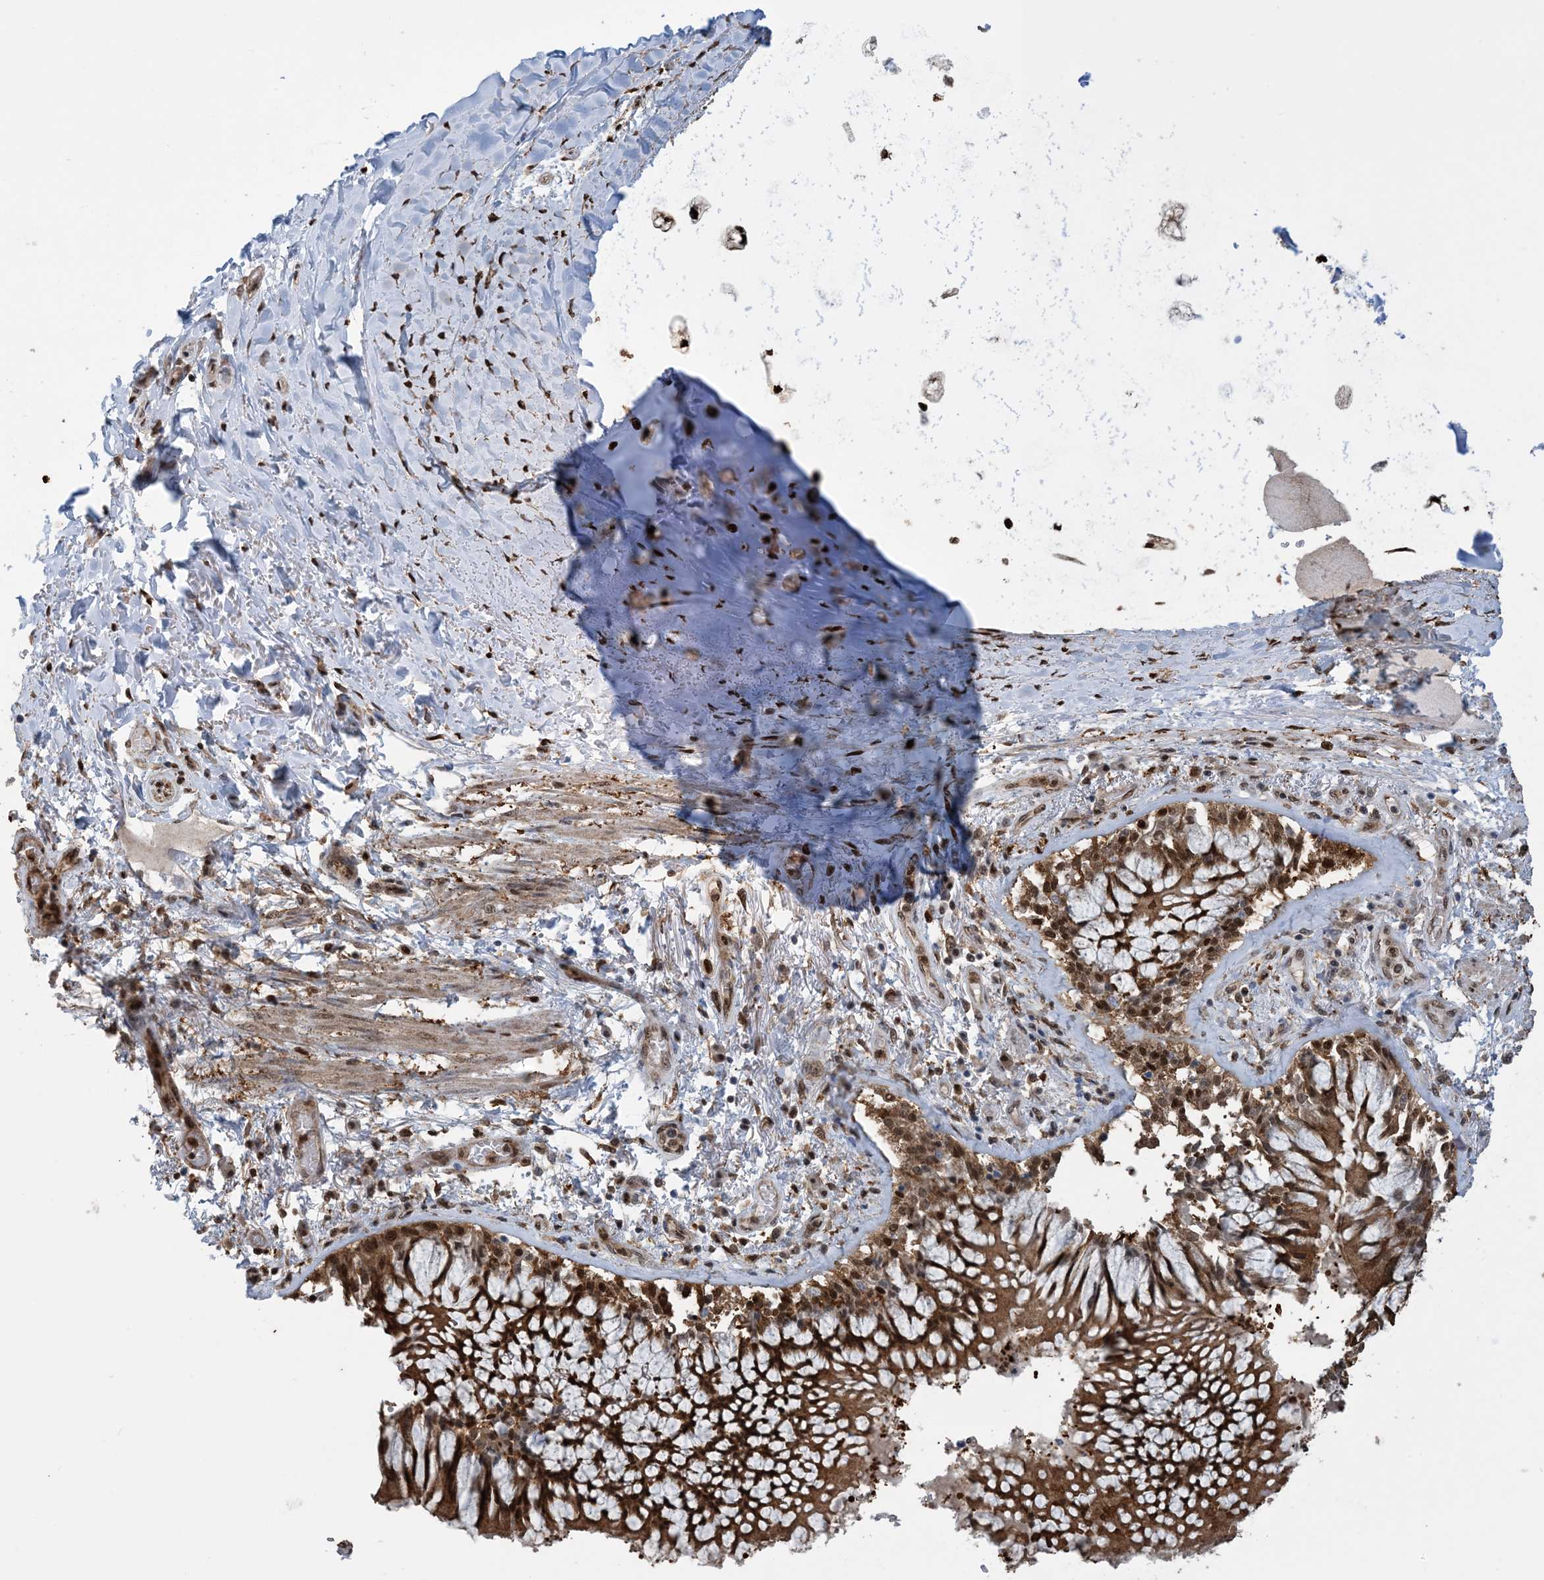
{"staining": {"intensity": "strong", "quantity": "<25%", "location": "nuclear"}, "tissue": "adipose tissue", "cell_type": "Adipocytes", "image_type": "normal", "snomed": [{"axis": "morphology", "description": "Normal tissue, NOS"}, {"axis": "topography", "description": "Cartilage tissue"}, {"axis": "topography", "description": "Bronchus"}, {"axis": "topography", "description": "Lung"}, {"axis": "topography", "description": "Peripheral nerve tissue"}], "caption": "IHC (DAB (3,3'-diaminobenzidine)) staining of benign adipose tissue demonstrates strong nuclear protein expression in about <25% of adipocytes. Using DAB (brown) and hematoxylin (blue) stains, captured at high magnification using brightfield microscopy.", "gene": "HSPA1A", "patient": {"sex": "female", "age": 49}}